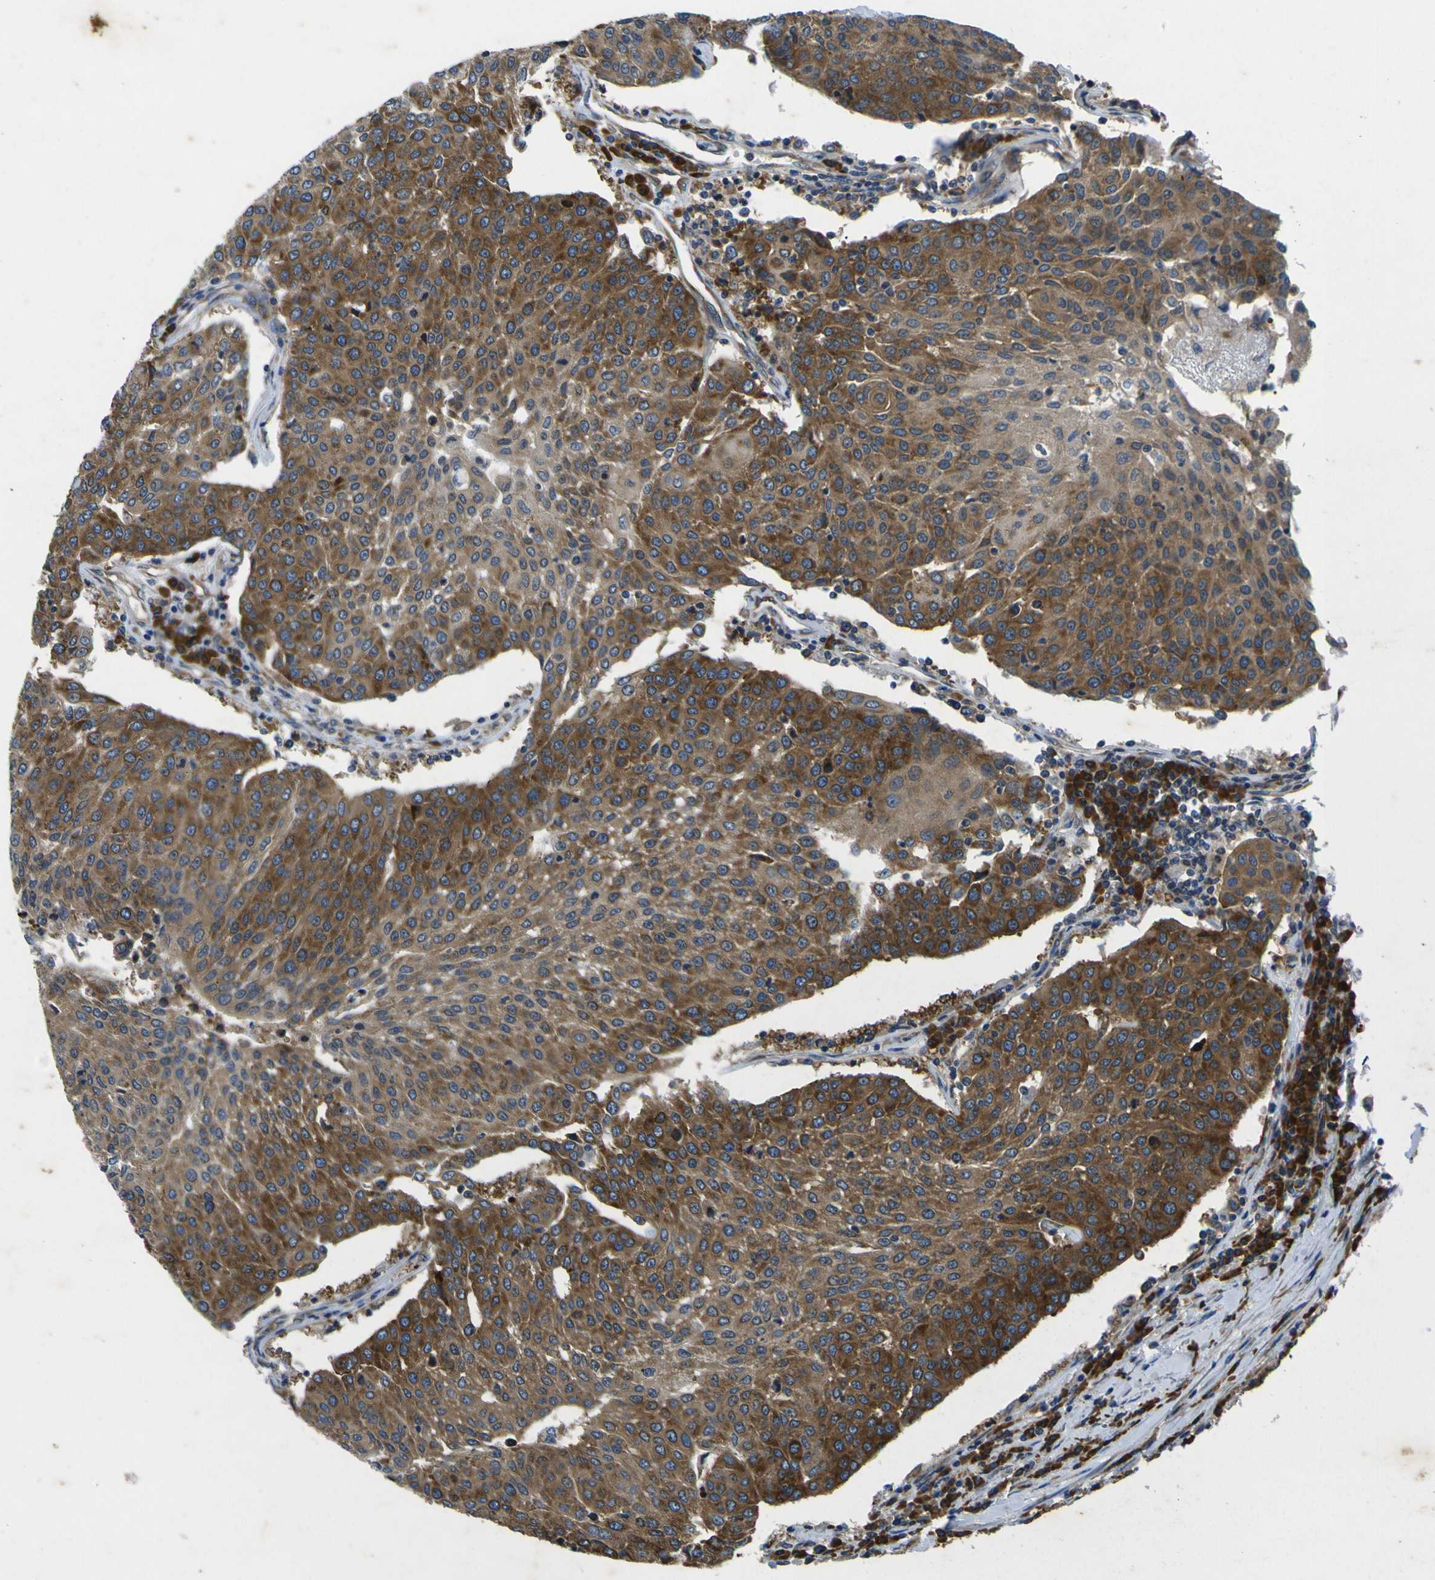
{"staining": {"intensity": "moderate", "quantity": ">75%", "location": "cytoplasmic/membranous"}, "tissue": "urothelial cancer", "cell_type": "Tumor cells", "image_type": "cancer", "snomed": [{"axis": "morphology", "description": "Urothelial carcinoma, High grade"}, {"axis": "topography", "description": "Urinary bladder"}], "caption": "High-power microscopy captured an IHC histopathology image of high-grade urothelial carcinoma, revealing moderate cytoplasmic/membranous positivity in about >75% of tumor cells.", "gene": "RPSA", "patient": {"sex": "female", "age": 85}}